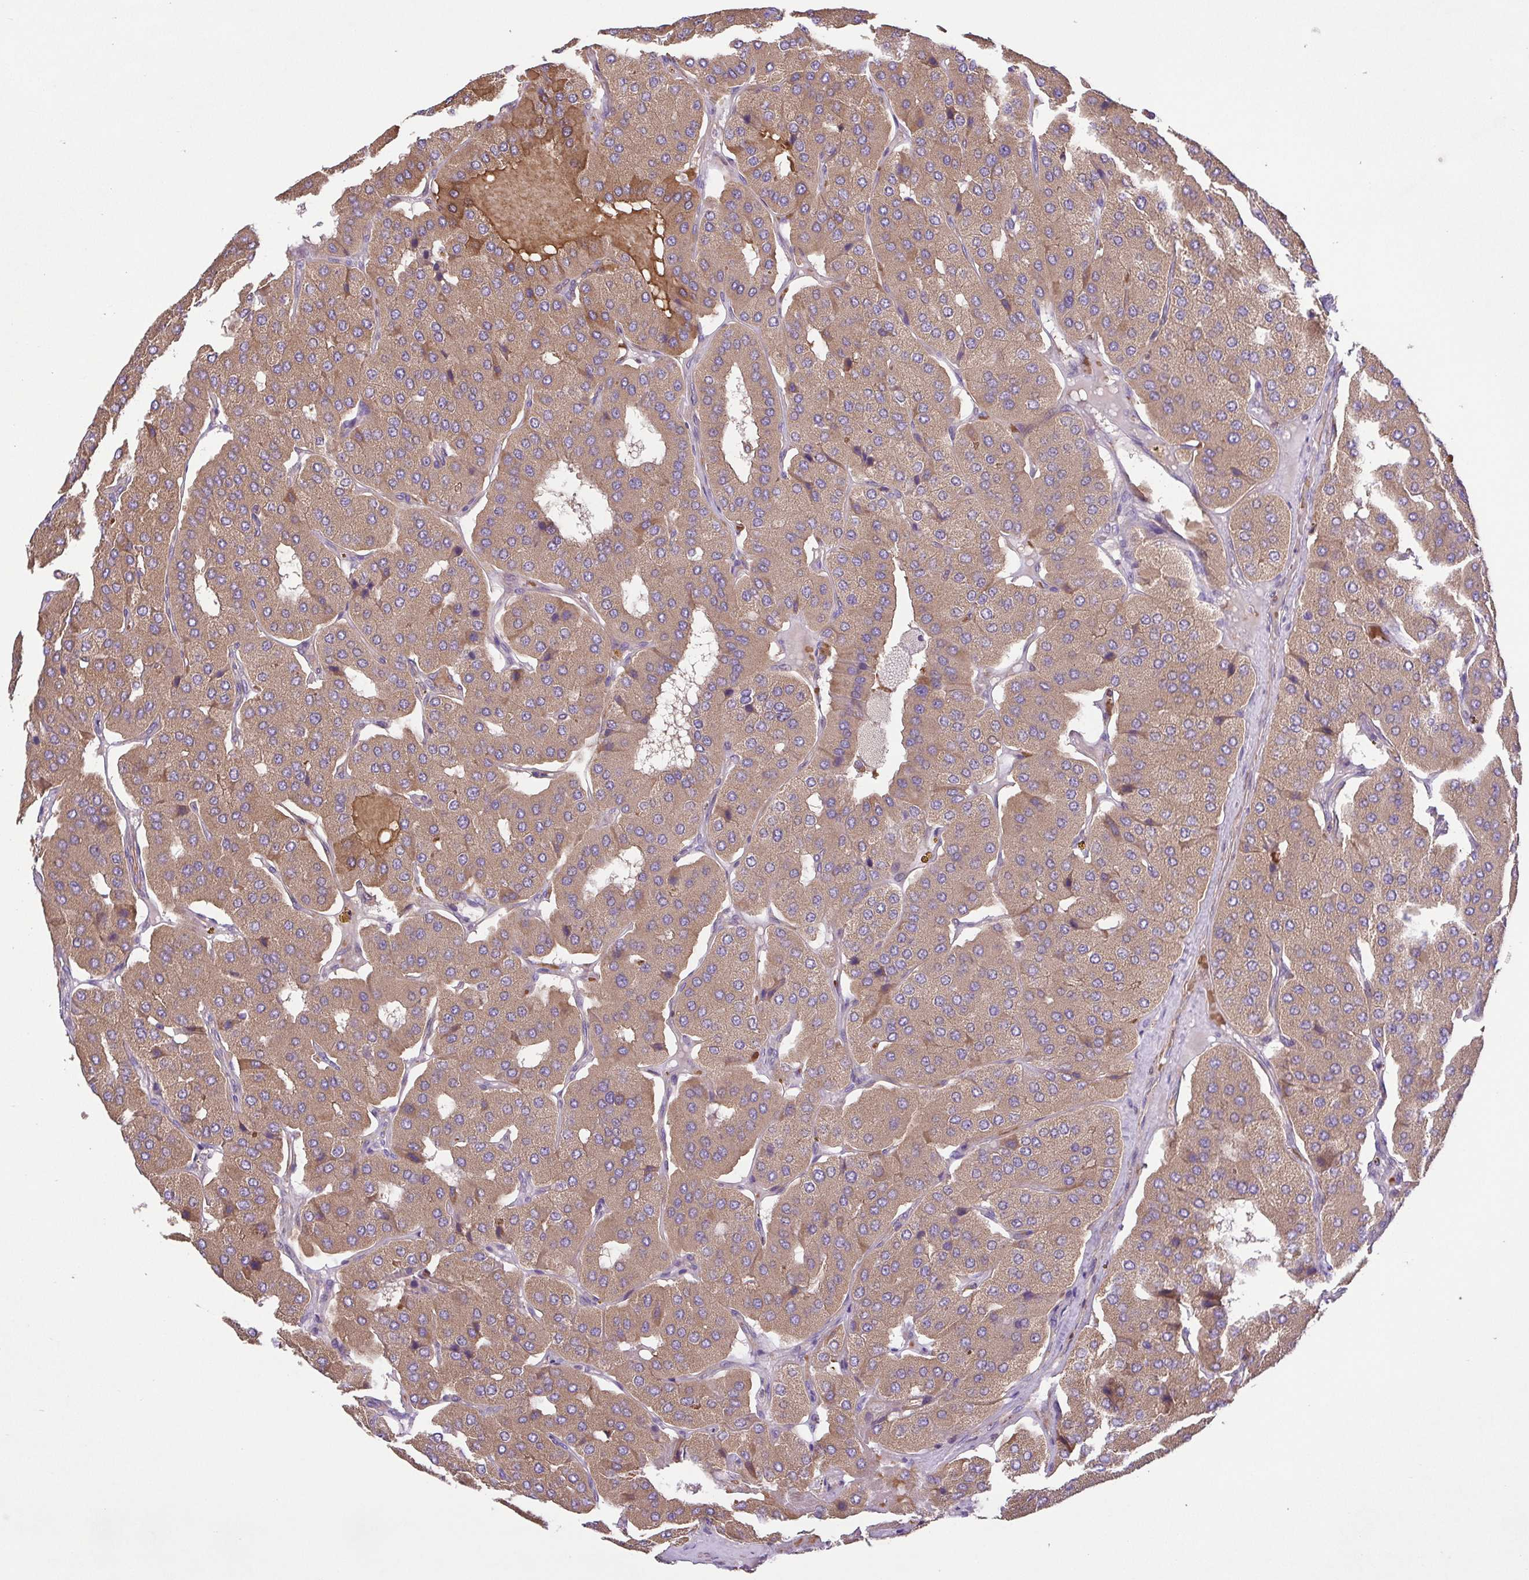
{"staining": {"intensity": "weak", "quantity": ">75%", "location": "cytoplasmic/membranous"}, "tissue": "parathyroid gland", "cell_type": "Glandular cells", "image_type": "normal", "snomed": [{"axis": "morphology", "description": "Normal tissue, NOS"}, {"axis": "morphology", "description": "Adenoma, NOS"}, {"axis": "topography", "description": "Parathyroid gland"}], "caption": "Weak cytoplasmic/membranous protein positivity is seen in approximately >75% of glandular cells in parathyroid gland. (IHC, brightfield microscopy, high magnification).", "gene": "IDE", "patient": {"sex": "female", "age": 86}}